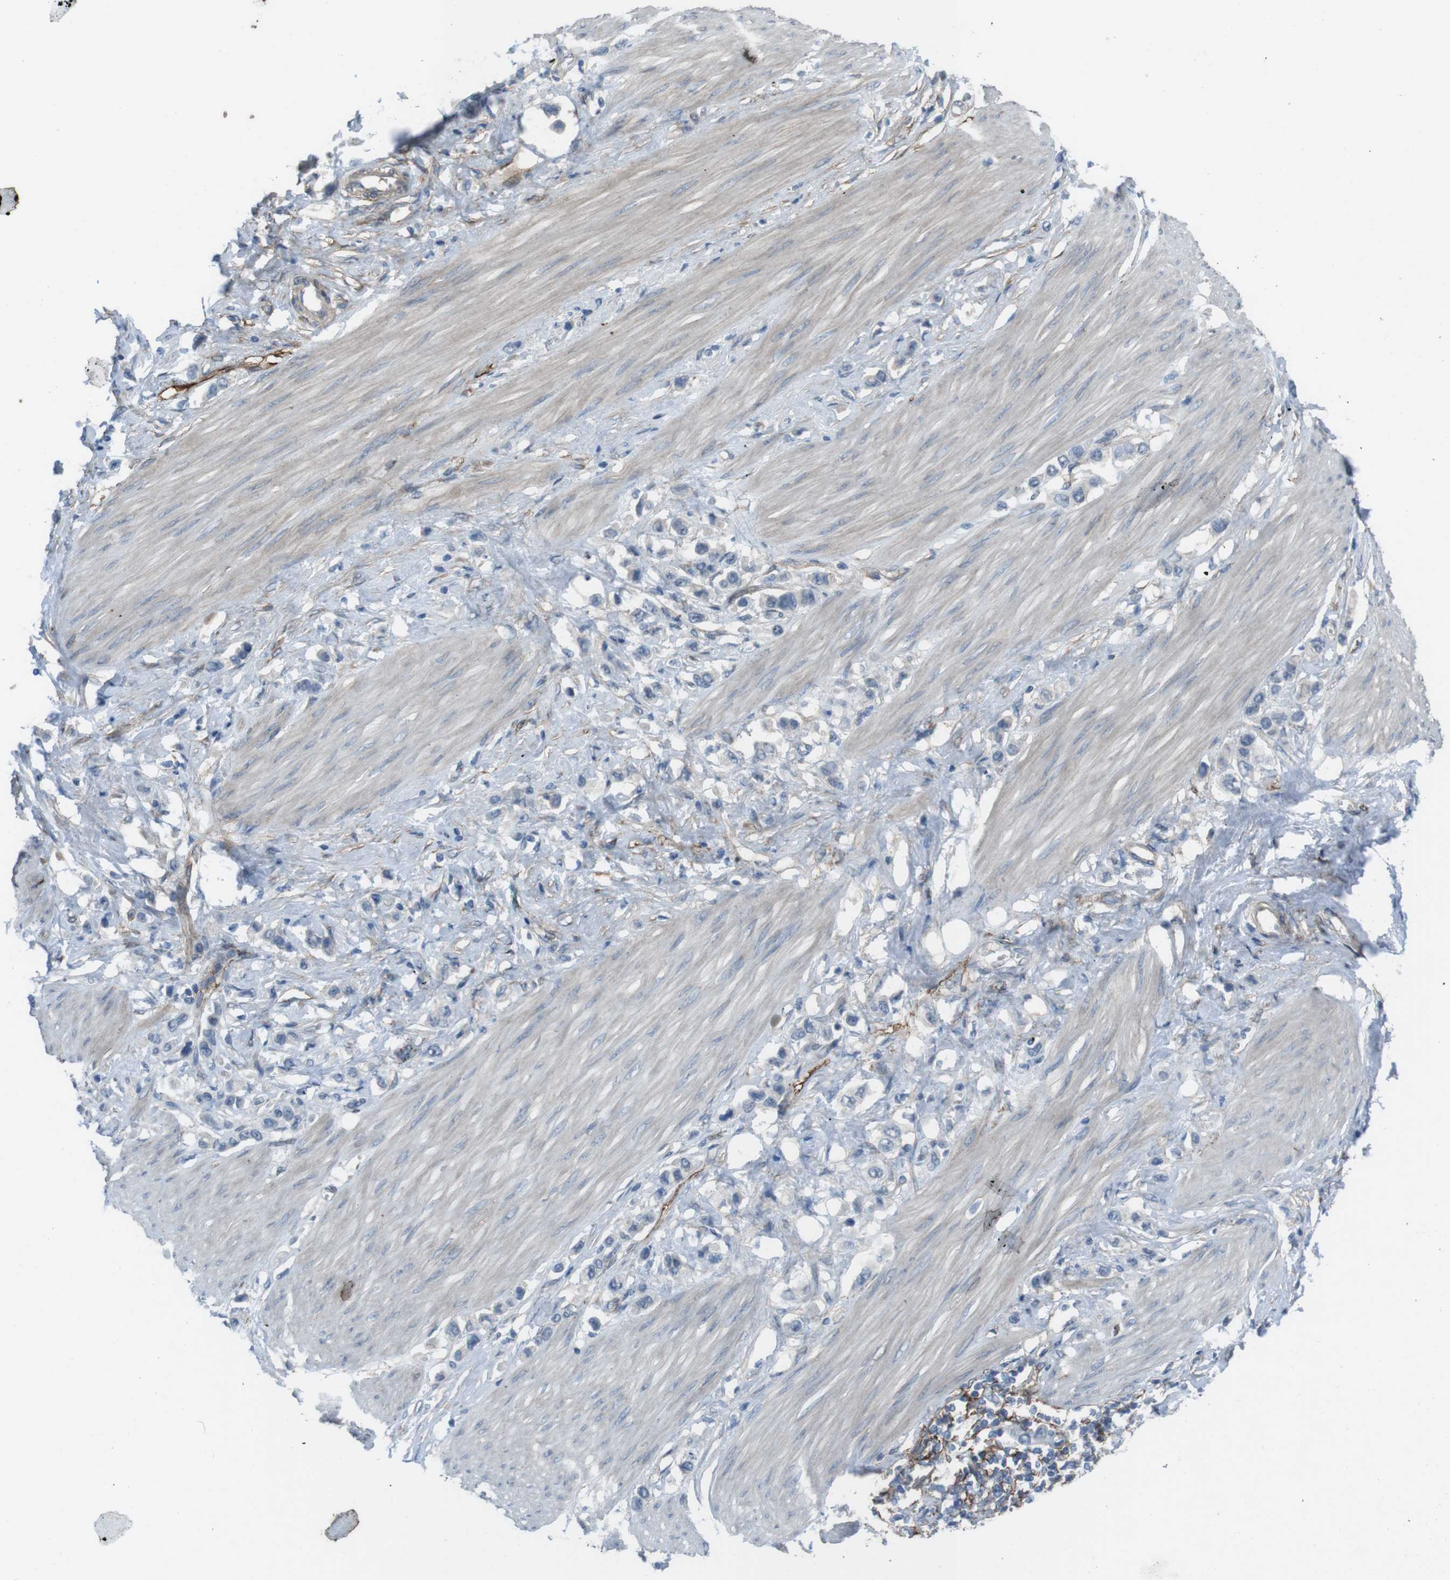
{"staining": {"intensity": "negative", "quantity": "none", "location": "none"}, "tissue": "stomach cancer", "cell_type": "Tumor cells", "image_type": "cancer", "snomed": [{"axis": "morphology", "description": "Adenocarcinoma, NOS"}, {"axis": "topography", "description": "Stomach"}], "caption": "A histopathology image of human adenocarcinoma (stomach) is negative for staining in tumor cells.", "gene": "ANK2", "patient": {"sex": "female", "age": 65}}